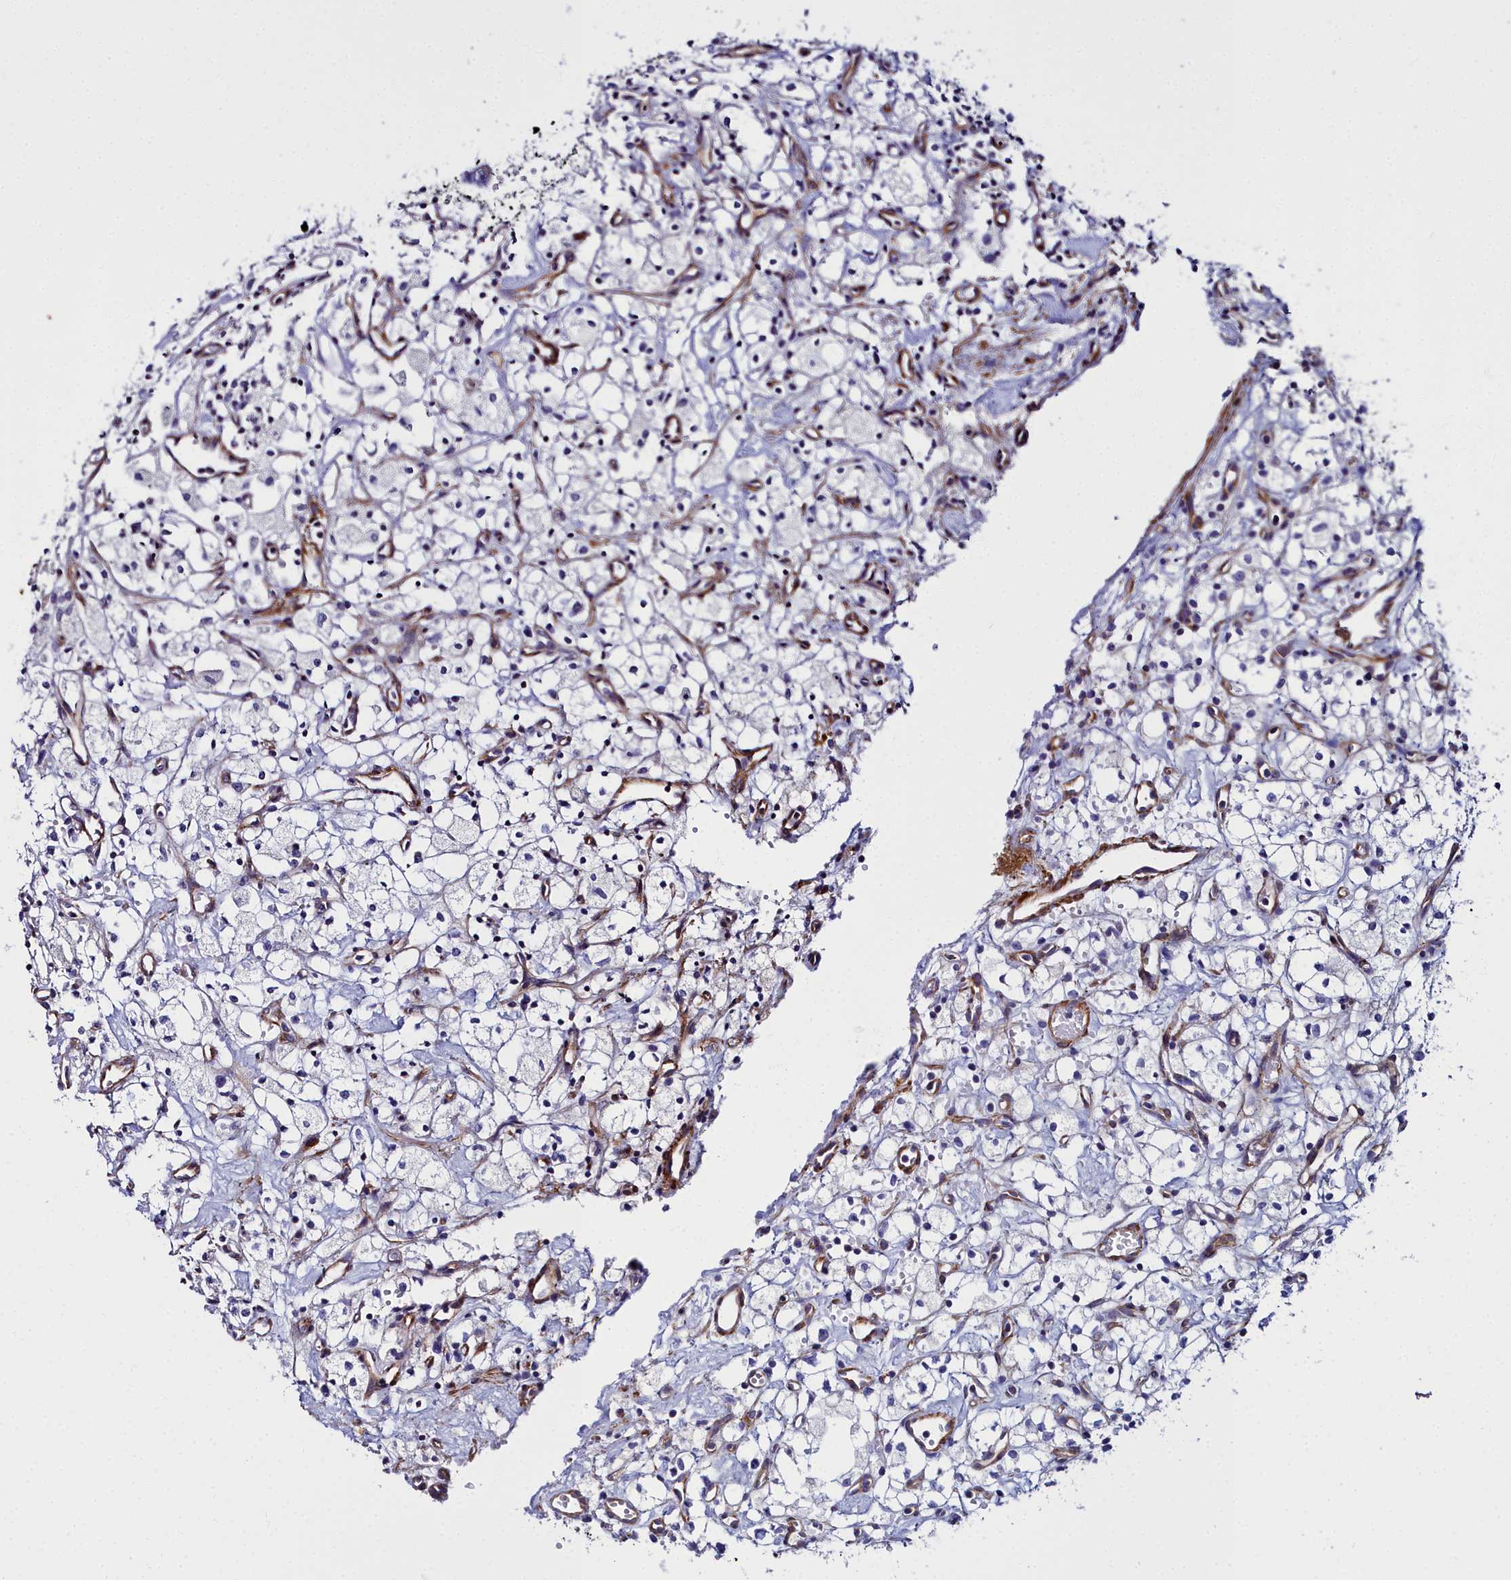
{"staining": {"intensity": "negative", "quantity": "none", "location": "none"}, "tissue": "renal cancer", "cell_type": "Tumor cells", "image_type": "cancer", "snomed": [{"axis": "morphology", "description": "Adenocarcinoma, NOS"}, {"axis": "topography", "description": "Kidney"}], "caption": "An immunohistochemistry histopathology image of renal cancer (adenocarcinoma) is shown. There is no staining in tumor cells of renal cancer (adenocarcinoma).", "gene": "FADS3", "patient": {"sex": "male", "age": 59}}